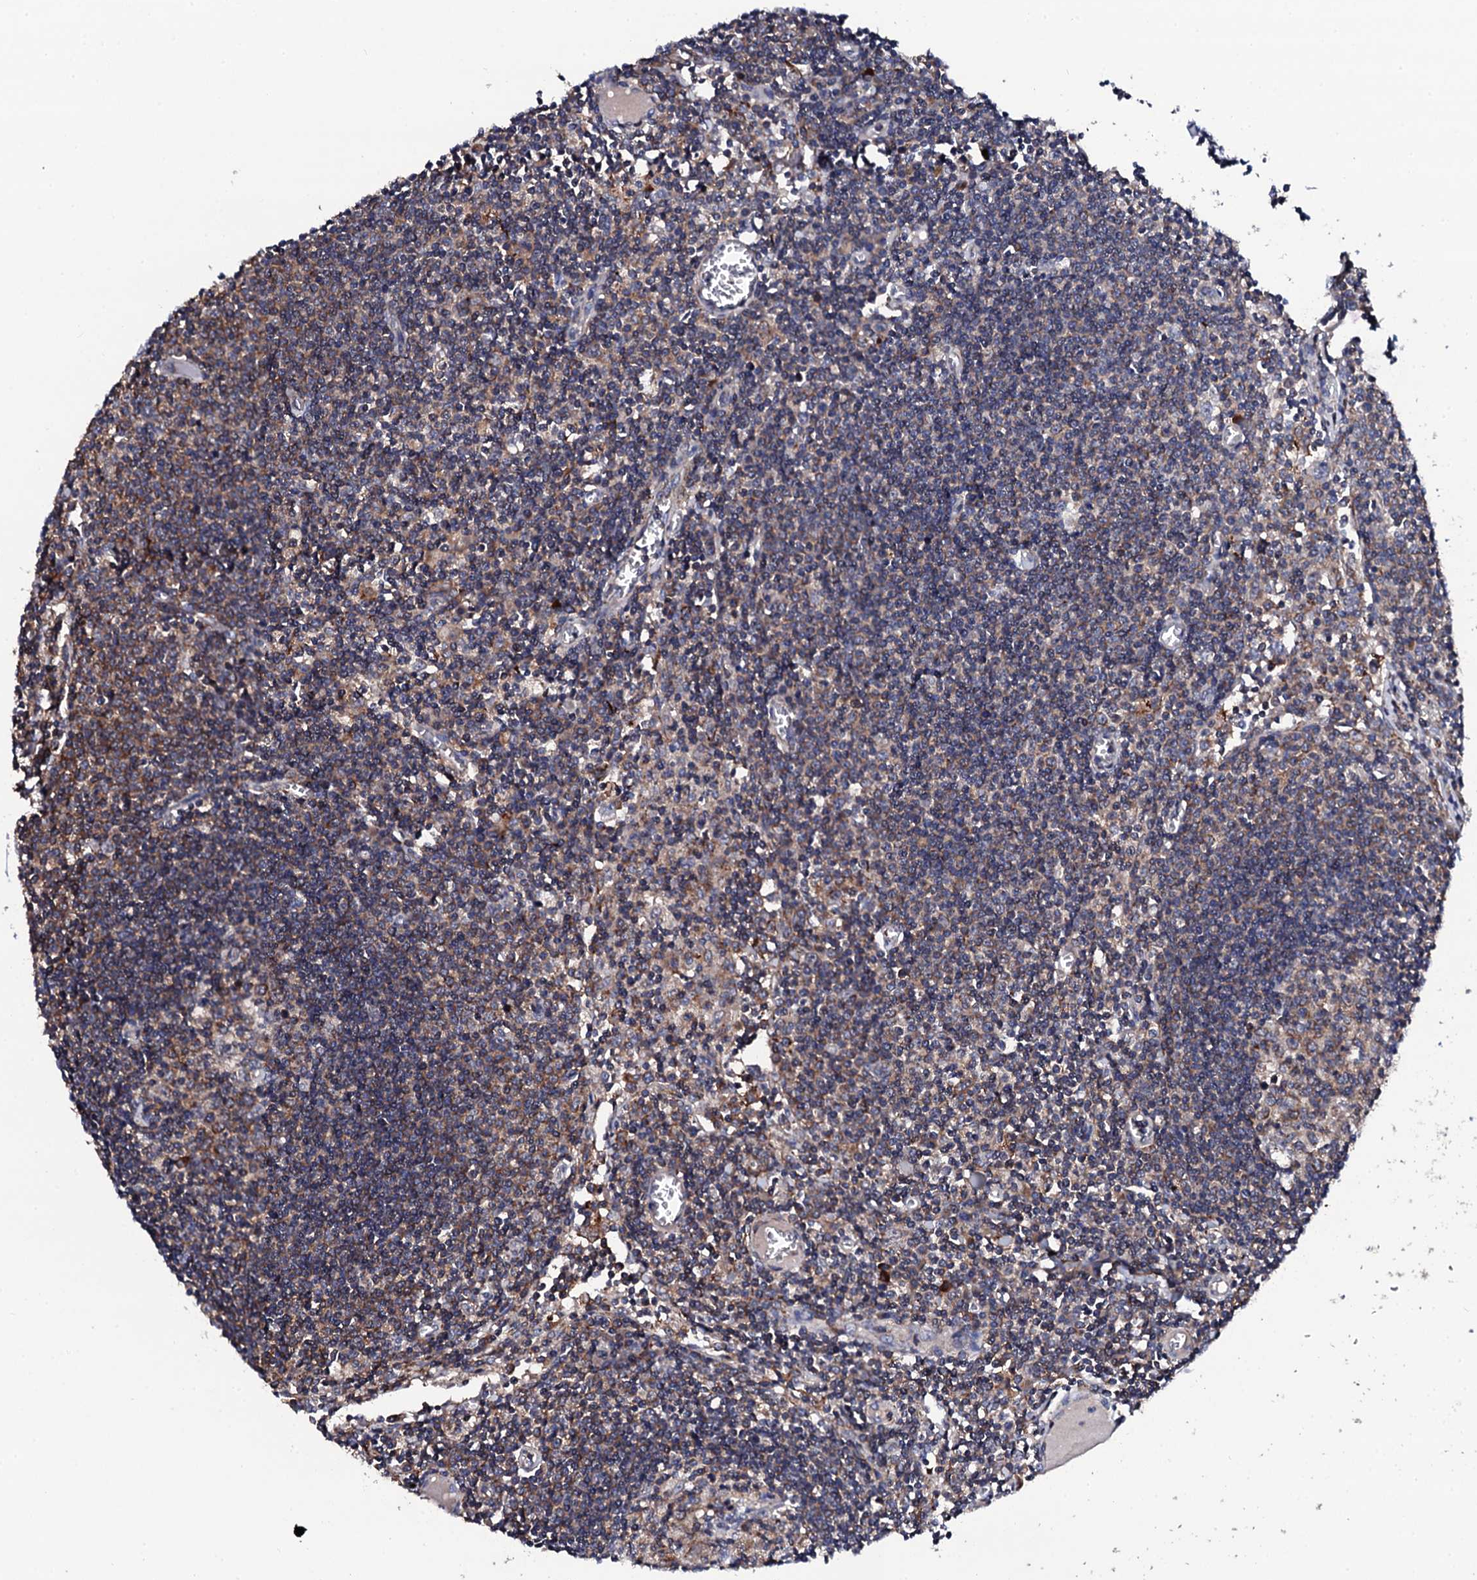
{"staining": {"intensity": "moderate", "quantity": "<25%", "location": "cytoplasmic/membranous"}, "tissue": "lymph node", "cell_type": "Germinal center cells", "image_type": "normal", "snomed": [{"axis": "morphology", "description": "Normal tissue, NOS"}, {"axis": "topography", "description": "Lymph node"}], "caption": "IHC staining of benign lymph node, which demonstrates low levels of moderate cytoplasmic/membranous expression in approximately <25% of germinal center cells indicating moderate cytoplasmic/membranous protein staining. The staining was performed using DAB (3,3'-diaminobenzidine) (brown) for protein detection and nuclei were counterstained in hematoxylin (blue).", "gene": "COG4", "patient": {"sex": "female", "age": 55}}